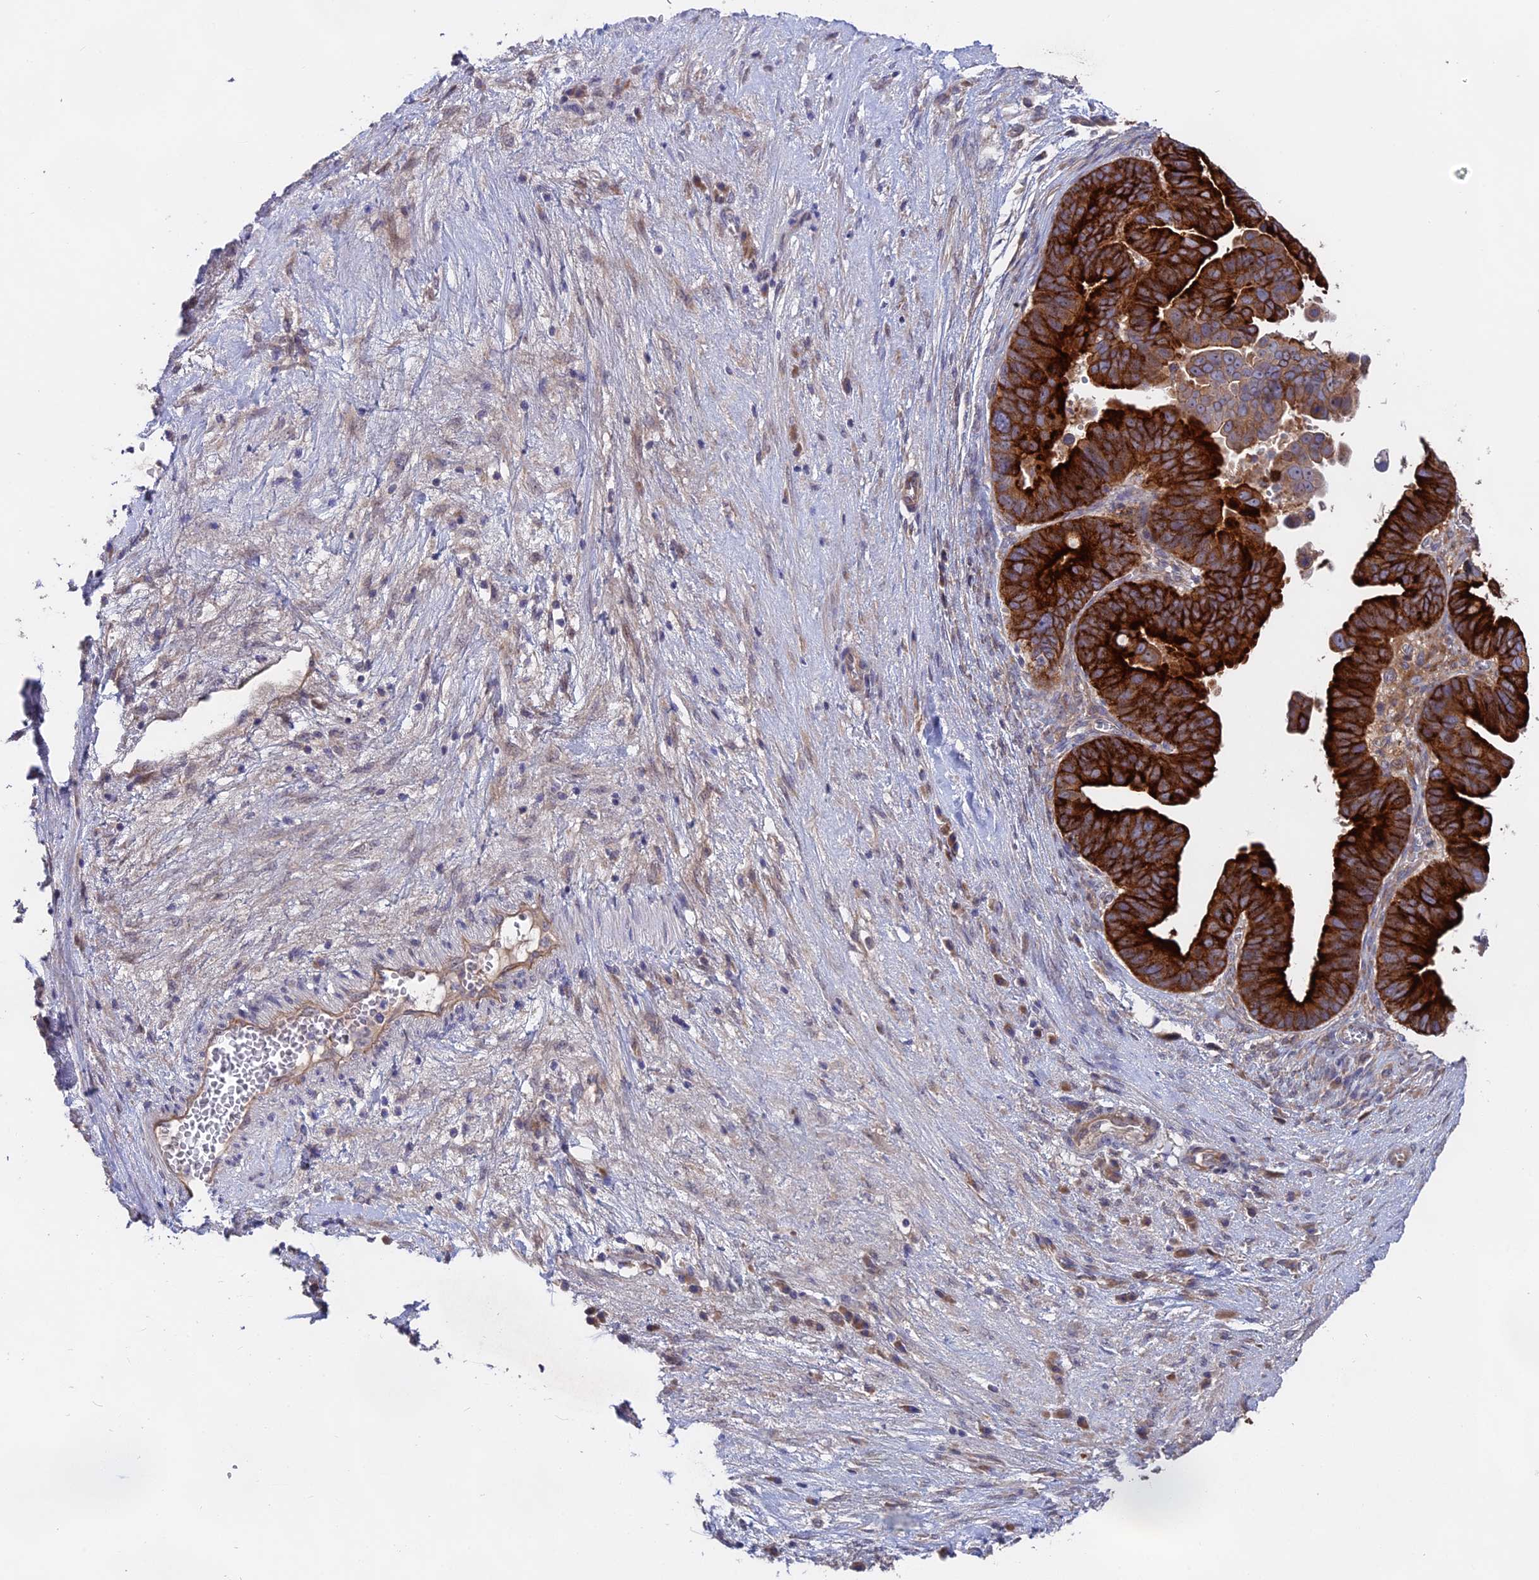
{"staining": {"intensity": "strong", "quantity": ">75%", "location": "cytoplasmic/membranous"}, "tissue": "ovarian cancer", "cell_type": "Tumor cells", "image_type": "cancer", "snomed": [{"axis": "morphology", "description": "Cystadenocarcinoma, serous, NOS"}, {"axis": "topography", "description": "Ovary"}], "caption": "DAB (3,3'-diaminobenzidine) immunohistochemical staining of ovarian cancer shows strong cytoplasmic/membranous protein positivity in approximately >75% of tumor cells.", "gene": "TENT4B", "patient": {"sex": "female", "age": 56}}